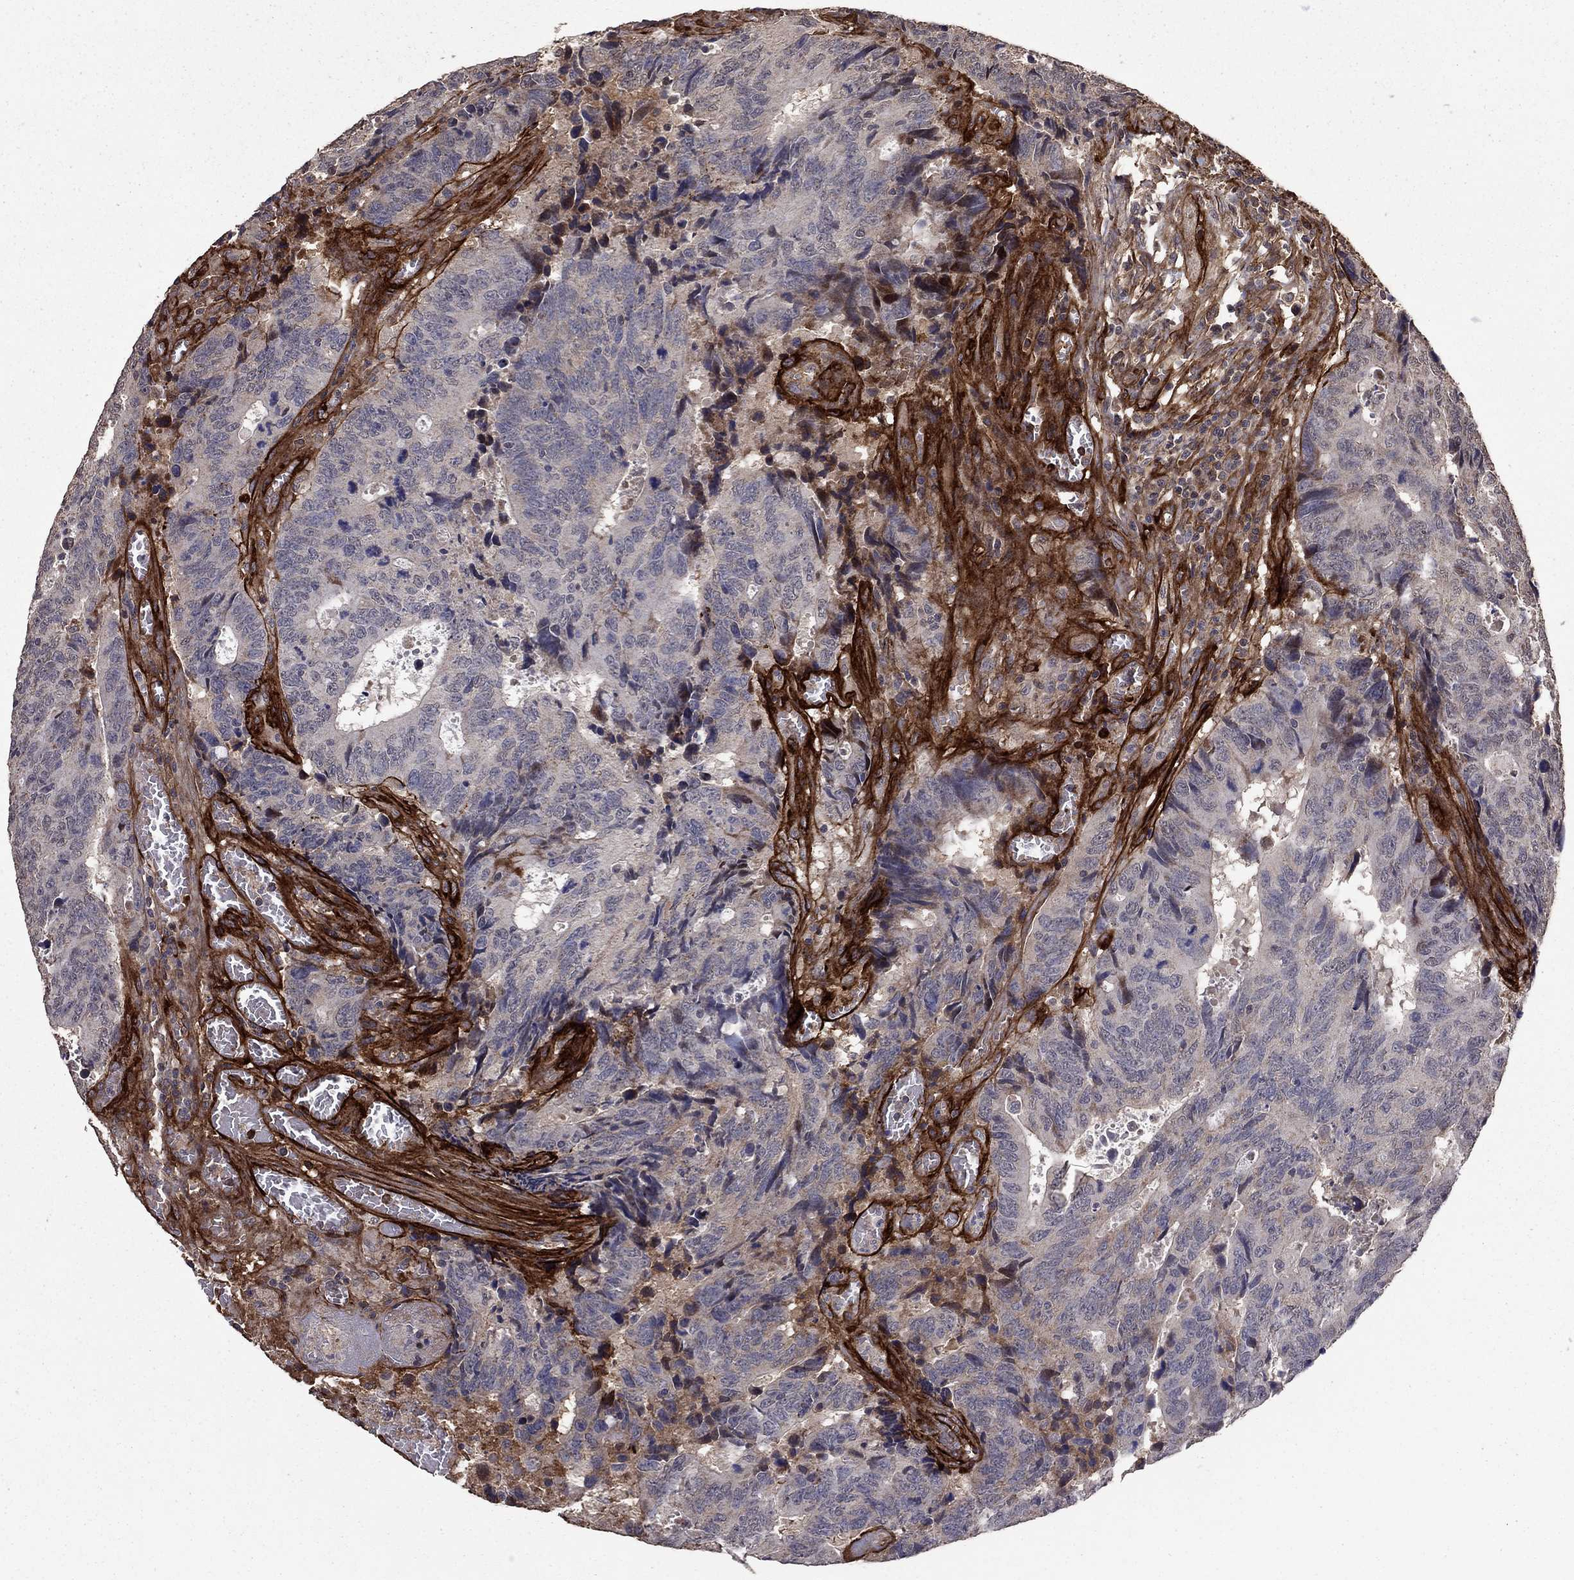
{"staining": {"intensity": "negative", "quantity": "none", "location": "none"}, "tissue": "colorectal cancer", "cell_type": "Tumor cells", "image_type": "cancer", "snomed": [{"axis": "morphology", "description": "Adenocarcinoma, NOS"}, {"axis": "topography", "description": "Colon"}], "caption": "This is an immunohistochemistry (IHC) micrograph of colorectal cancer. There is no staining in tumor cells.", "gene": "COL18A1", "patient": {"sex": "female", "age": 77}}